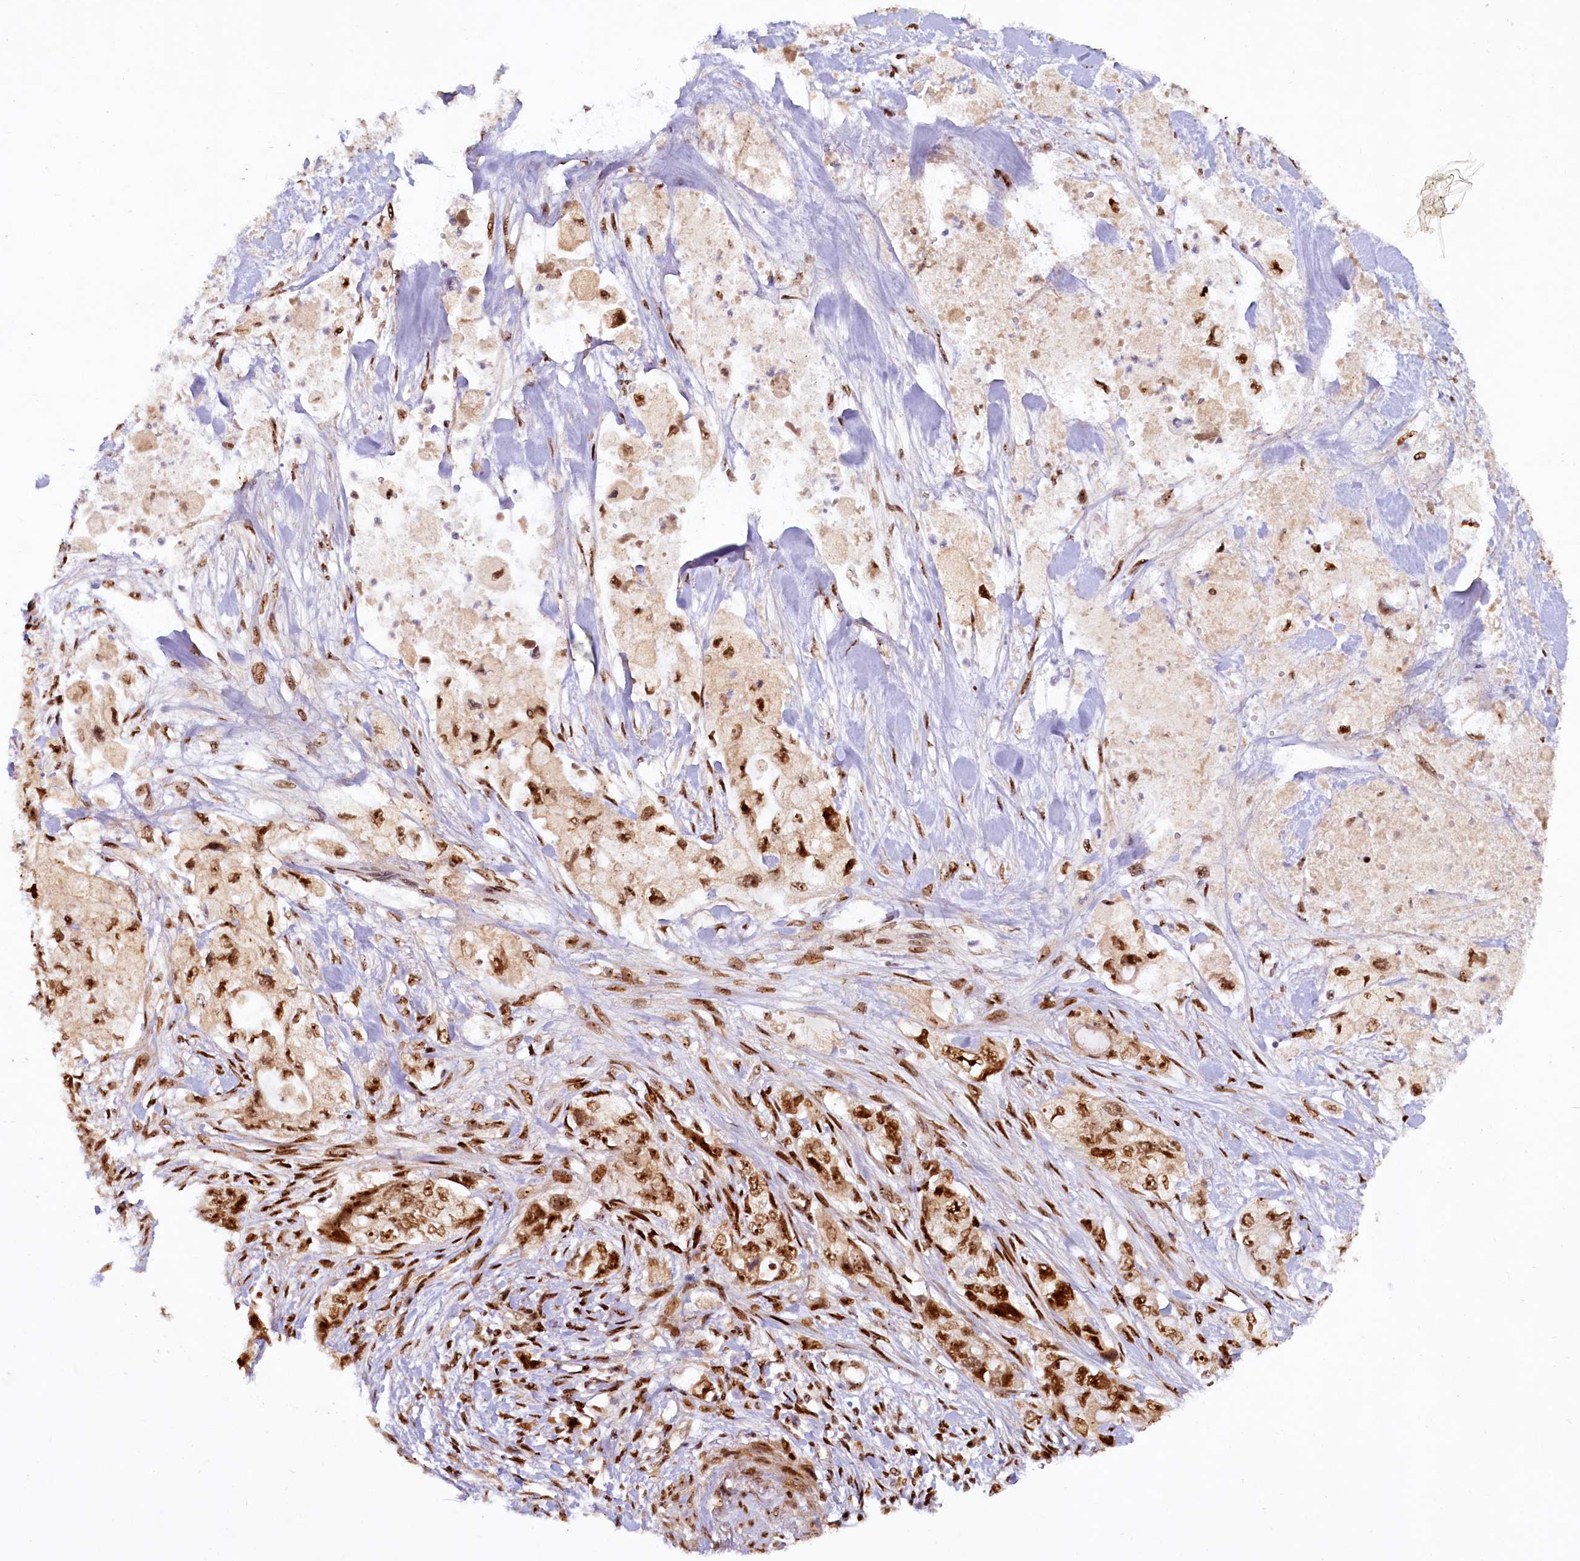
{"staining": {"intensity": "strong", "quantity": ">75%", "location": "nuclear"}, "tissue": "pancreatic cancer", "cell_type": "Tumor cells", "image_type": "cancer", "snomed": [{"axis": "morphology", "description": "Adenocarcinoma, NOS"}, {"axis": "topography", "description": "Pancreas"}], "caption": "The immunohistochemical stain labels strong nuclear positivity in tumor cells of adenocarcinoma (pancreatic) tissue.", "gene": "TCOF1", "patient": {"sex": "female", "age": 73}}